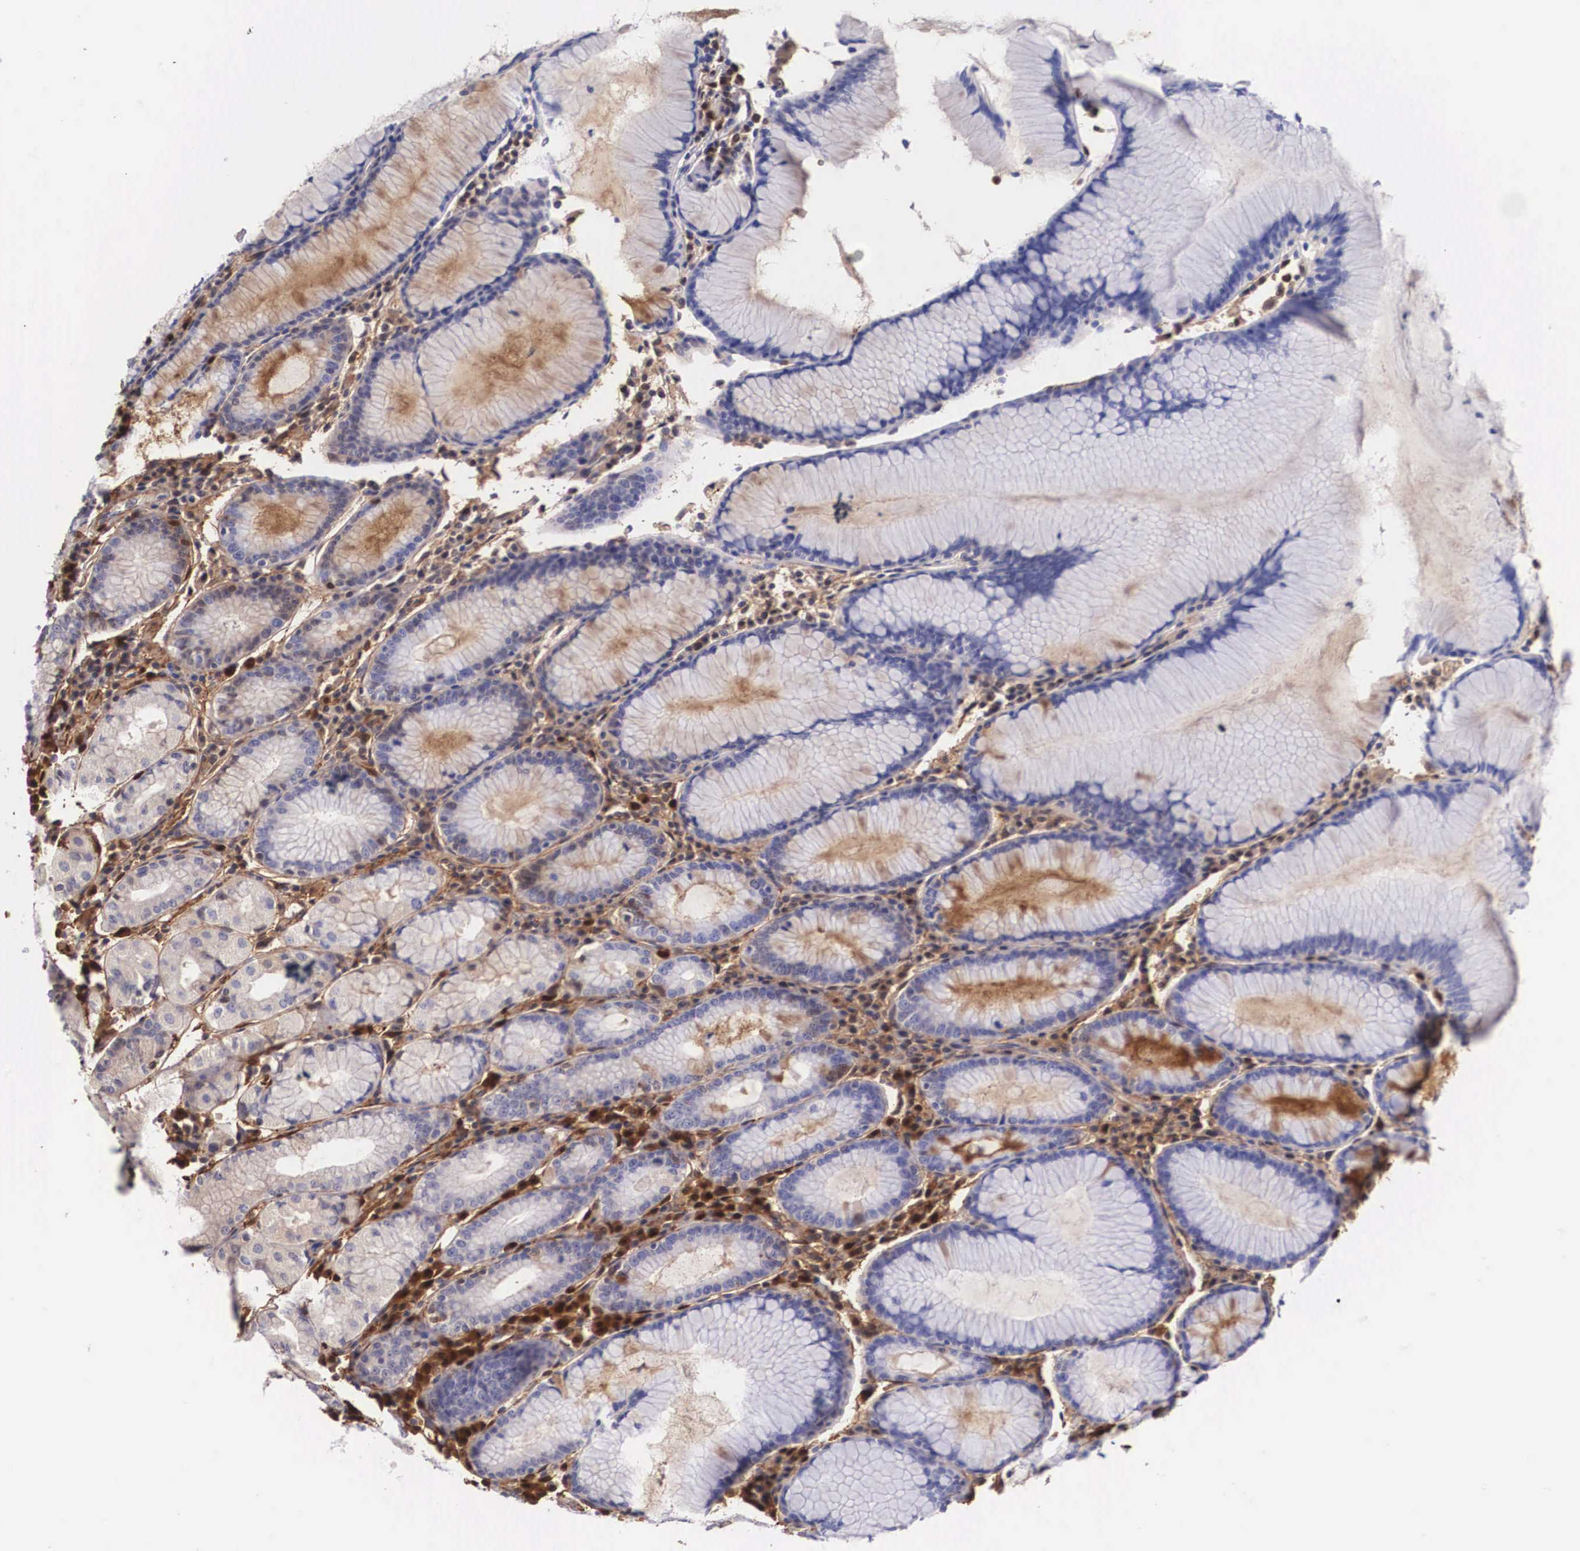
{"staining": {"intensity": "negative", "quantity": "none", "location": "none"}, "tissue": "stomach", "cell_type": "Glandular cells", "image_type": "normal", "snomed": [{"axis": "morphology", "description": "Normal tissue, NOS"}, {"axis": "topography", "description": "Stomach, lower"}], "caption": "Immunohistochemistry (IHC) micrograph of normal stomach stained for a protein (brown), which shows no staining in glandular cells.", "gene": "LGALS1", "patient": {"sex": "female", "age": 43}}